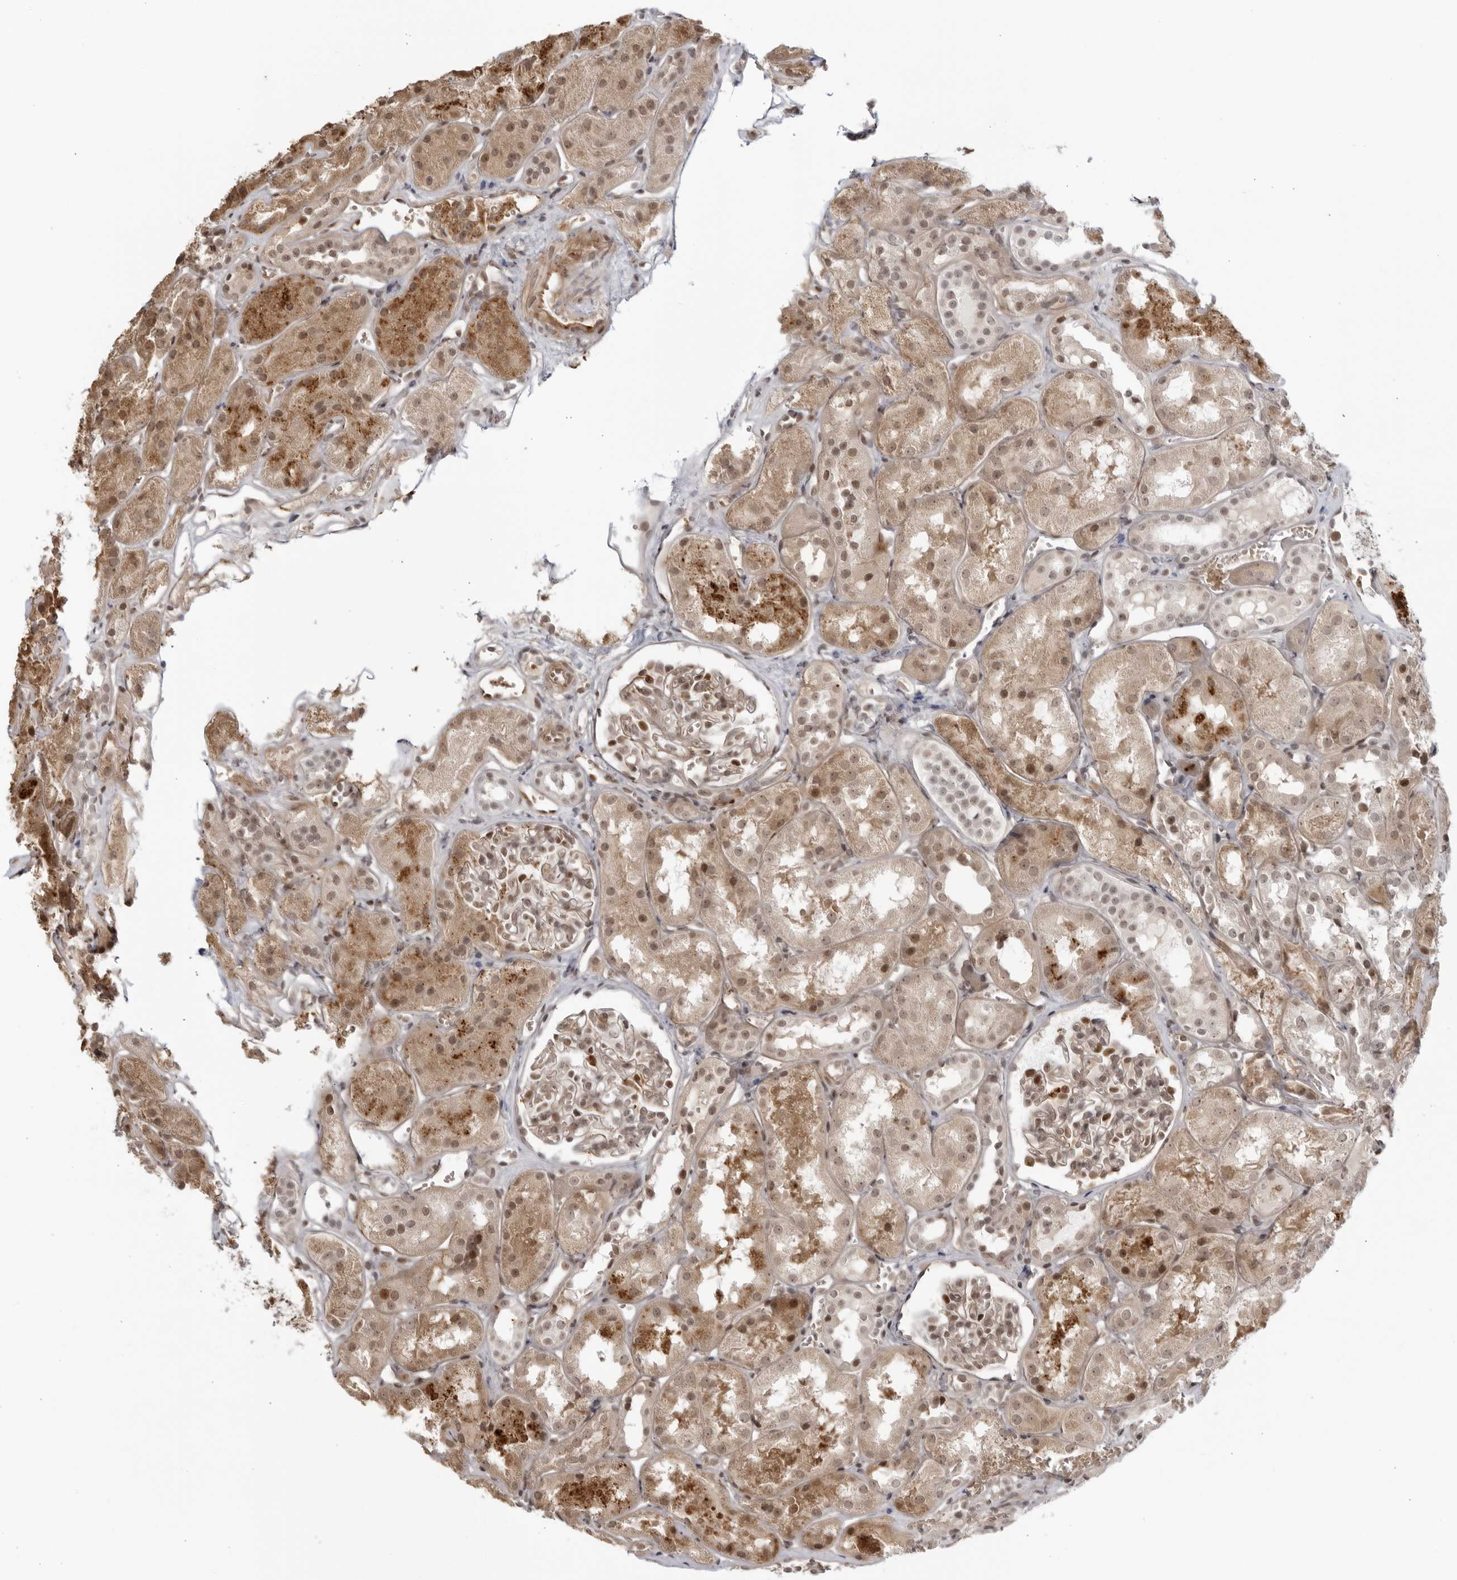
{"staining": {"intensity": "moderate", "quantity": ">75%", "location": "nuclear"}, "tissue": "kidney", "cell_type": "Cells in glomeruli", "image_type": "normal", "snomed": [{"axis": "morphology", "description": "Normal tissue, NOS"}, {"axis": "topography", "description": "Kidney"}], "caption": "This histopathology image exhibits IHC staining of benign kidney, with medium moderate nuclear expression in about >75% of cells in glomeruli.", "gene": "TCF21", "patient": {"sex": "male", "age": 16}}